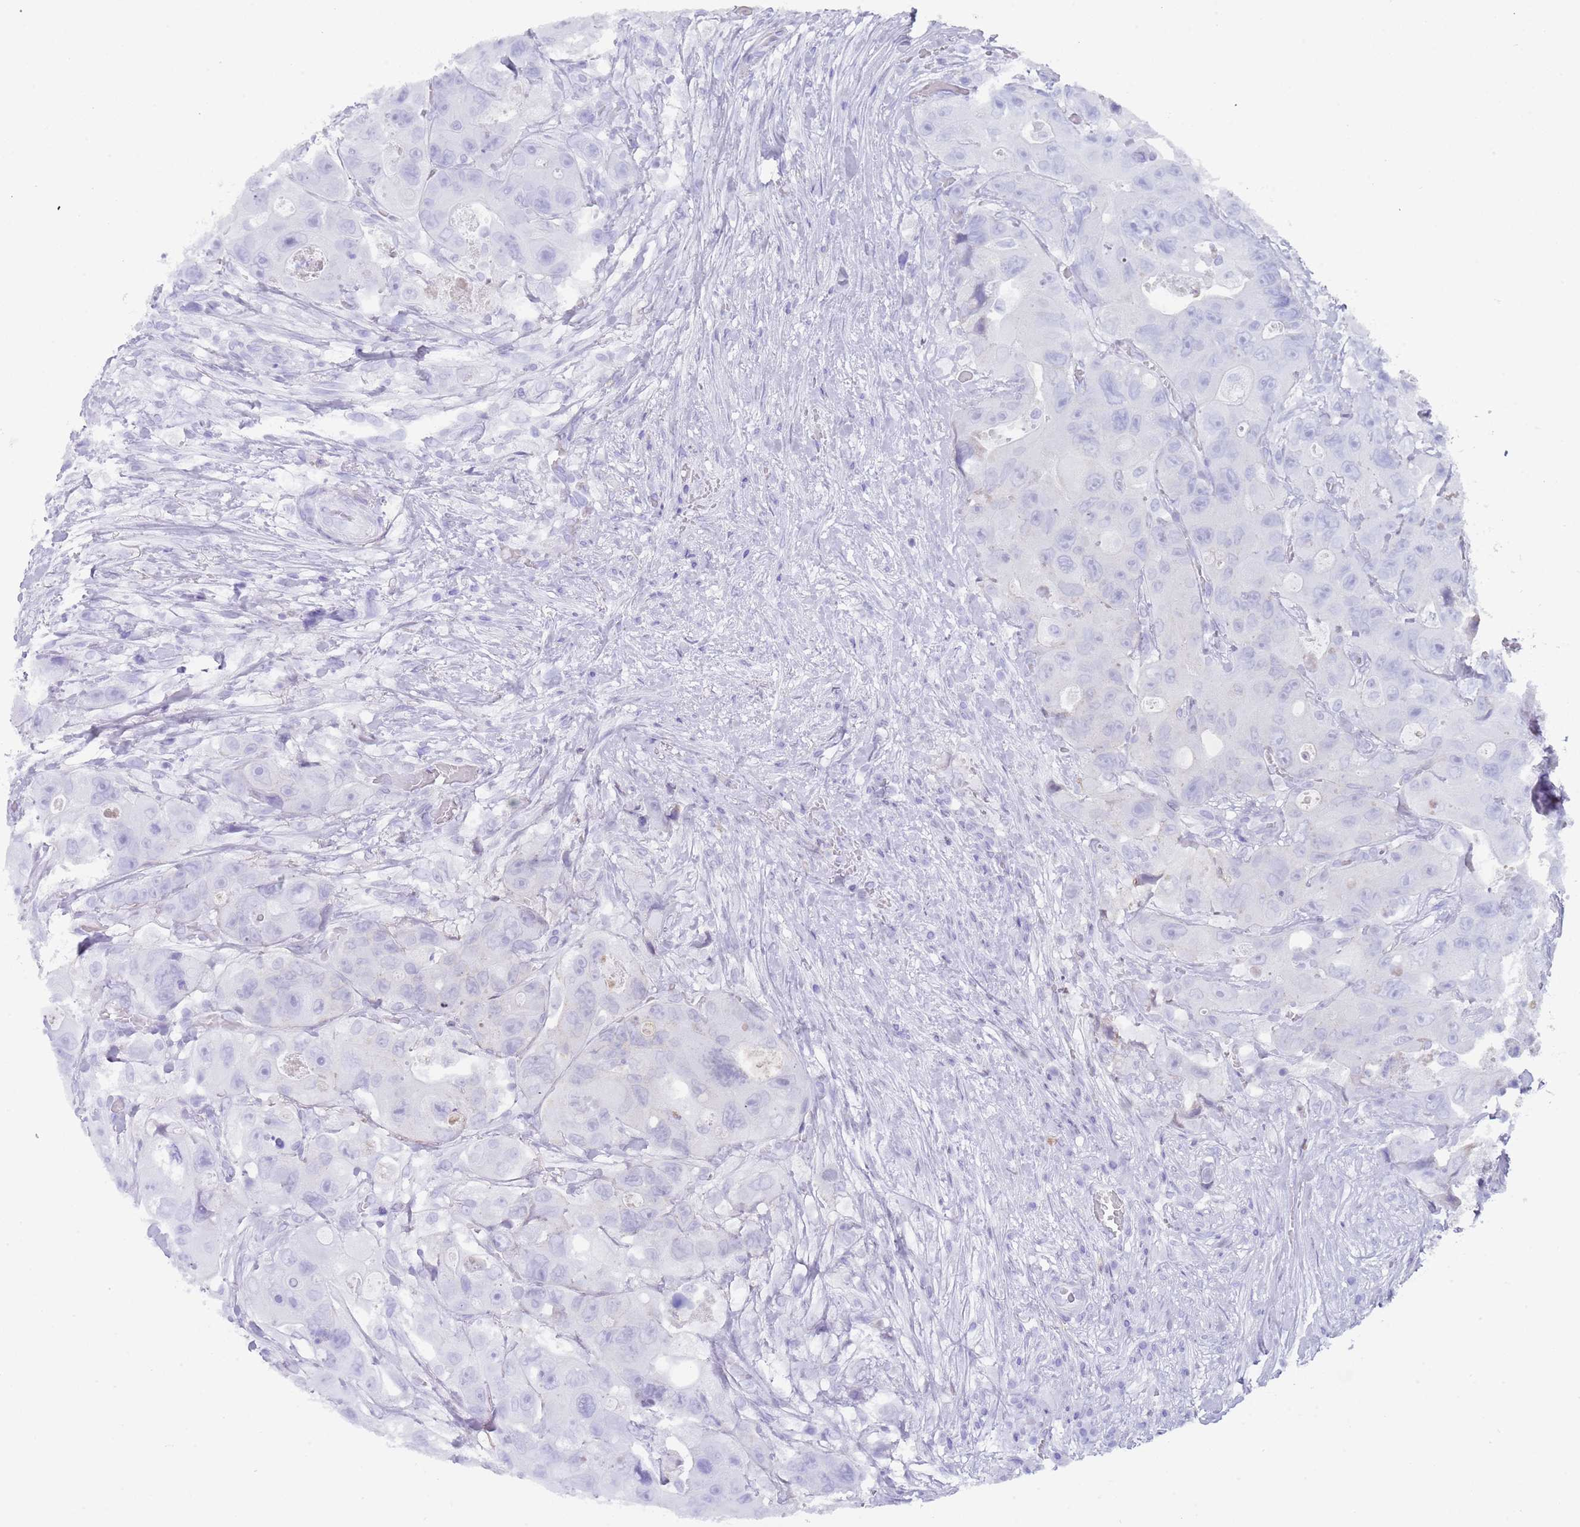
{"staining": {"intensity": "negative", "quantity": "none", "location": "none"}, "tissue": "colorectal cancer", "cell_type": "Tumor cells", "image_type": "cancer", "snomed": [{"axis": "morphology", "description": "Adenocarcinoma, NOS"}, {"axis": "topography", "description": "Colon"}], "caption": "Colorectal cancer (adenocarcinoma) stained for a protein using immunohistochemistry shows no positivity tumor cells.", "gene": "HDAC8", "patient": {"sex": "female", "age": 46}}